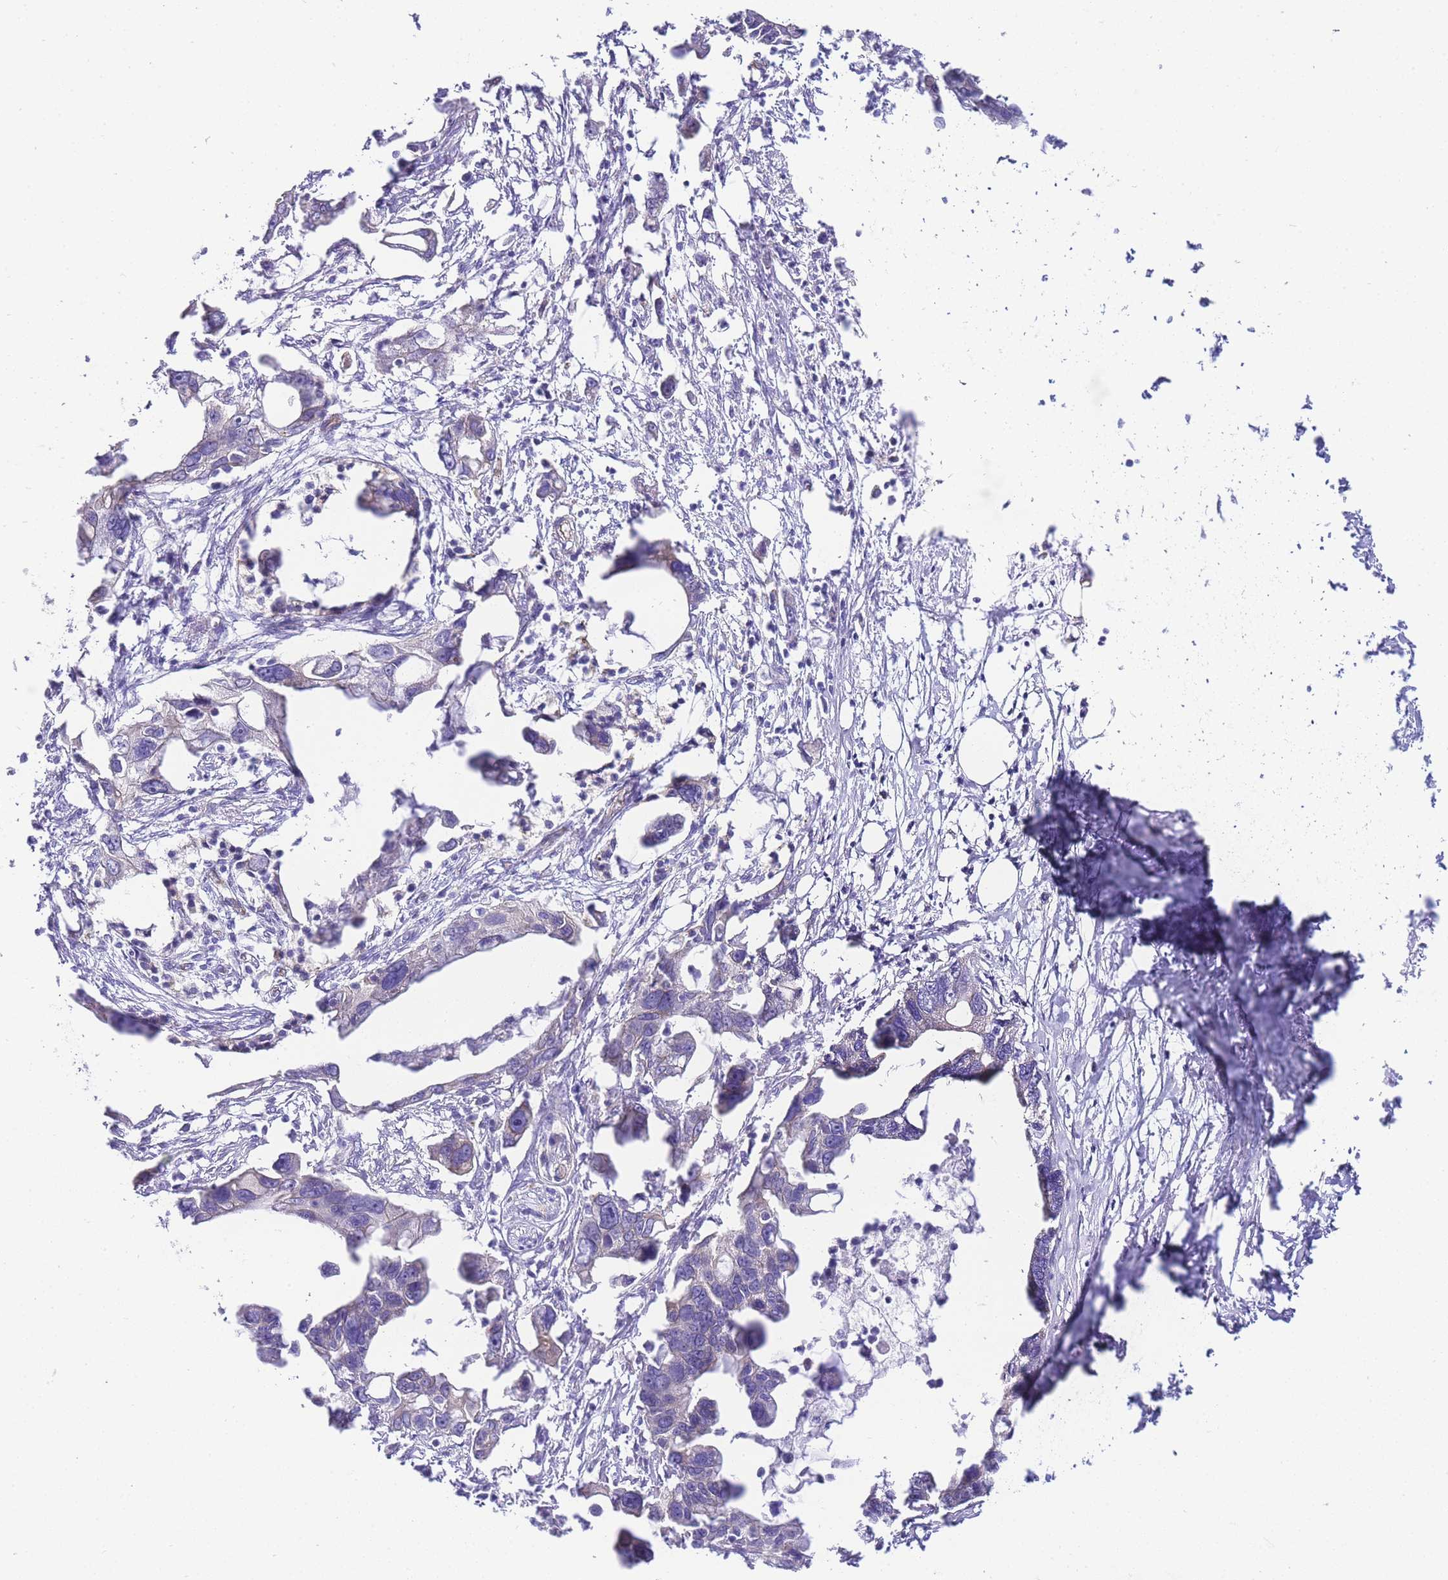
{"staining": {"intensity": "negative", "quantity": "none", "location": "none"}, "tissue": "pancreatic cancer", "cell_type": "Tumor cells", "image_type": "cancer", "snomed": [{"axis": "morphology", "description": "Adenocarcinoma, NOS"}, {"axis": "topography", "description": "Pancreas"}], "caption": "There is no significant expression in tumor cells of pancreatic adenocarcinoma.", "gene": "PDCD7", "patient": {"sex": "female", "age": 83}}